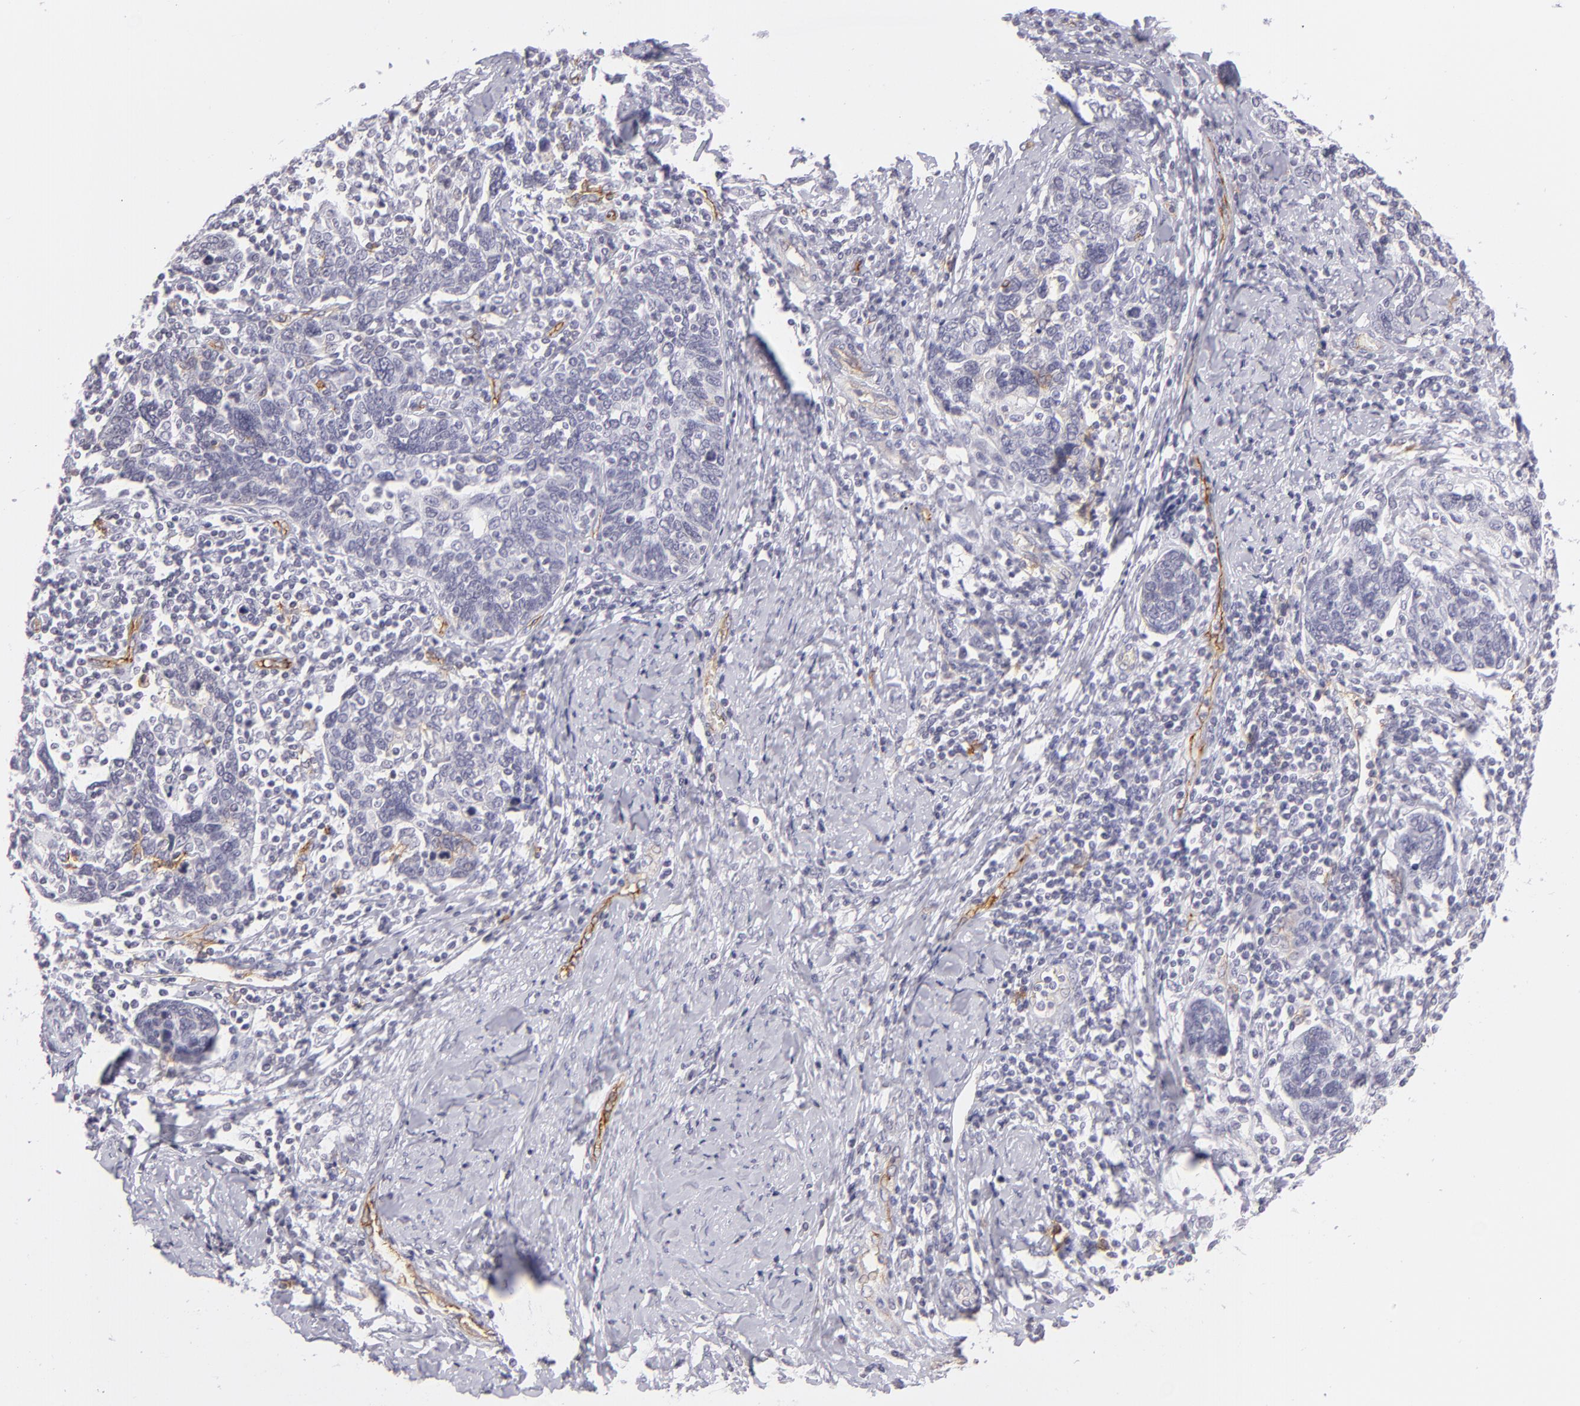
{"staining": {"intensity": "weak", "quantity": "<25%", "location": "cytoplasmic/membranous"}, "tissue": "cervical cancer", "cell_type": "Tumor cells", "image_type": "cancer", "snomed": [{"axis": "morphology", "description": "Squamous cell carcinoma, NOS"}, {"axis": "topography", "description": "Cervix"}], "caption": "Immunohistochemical staining of human cervical cancer exhibits no significant staining in tumor cells.", "gene": "THBD", "patient": {"sex": "female", "age": 41}}